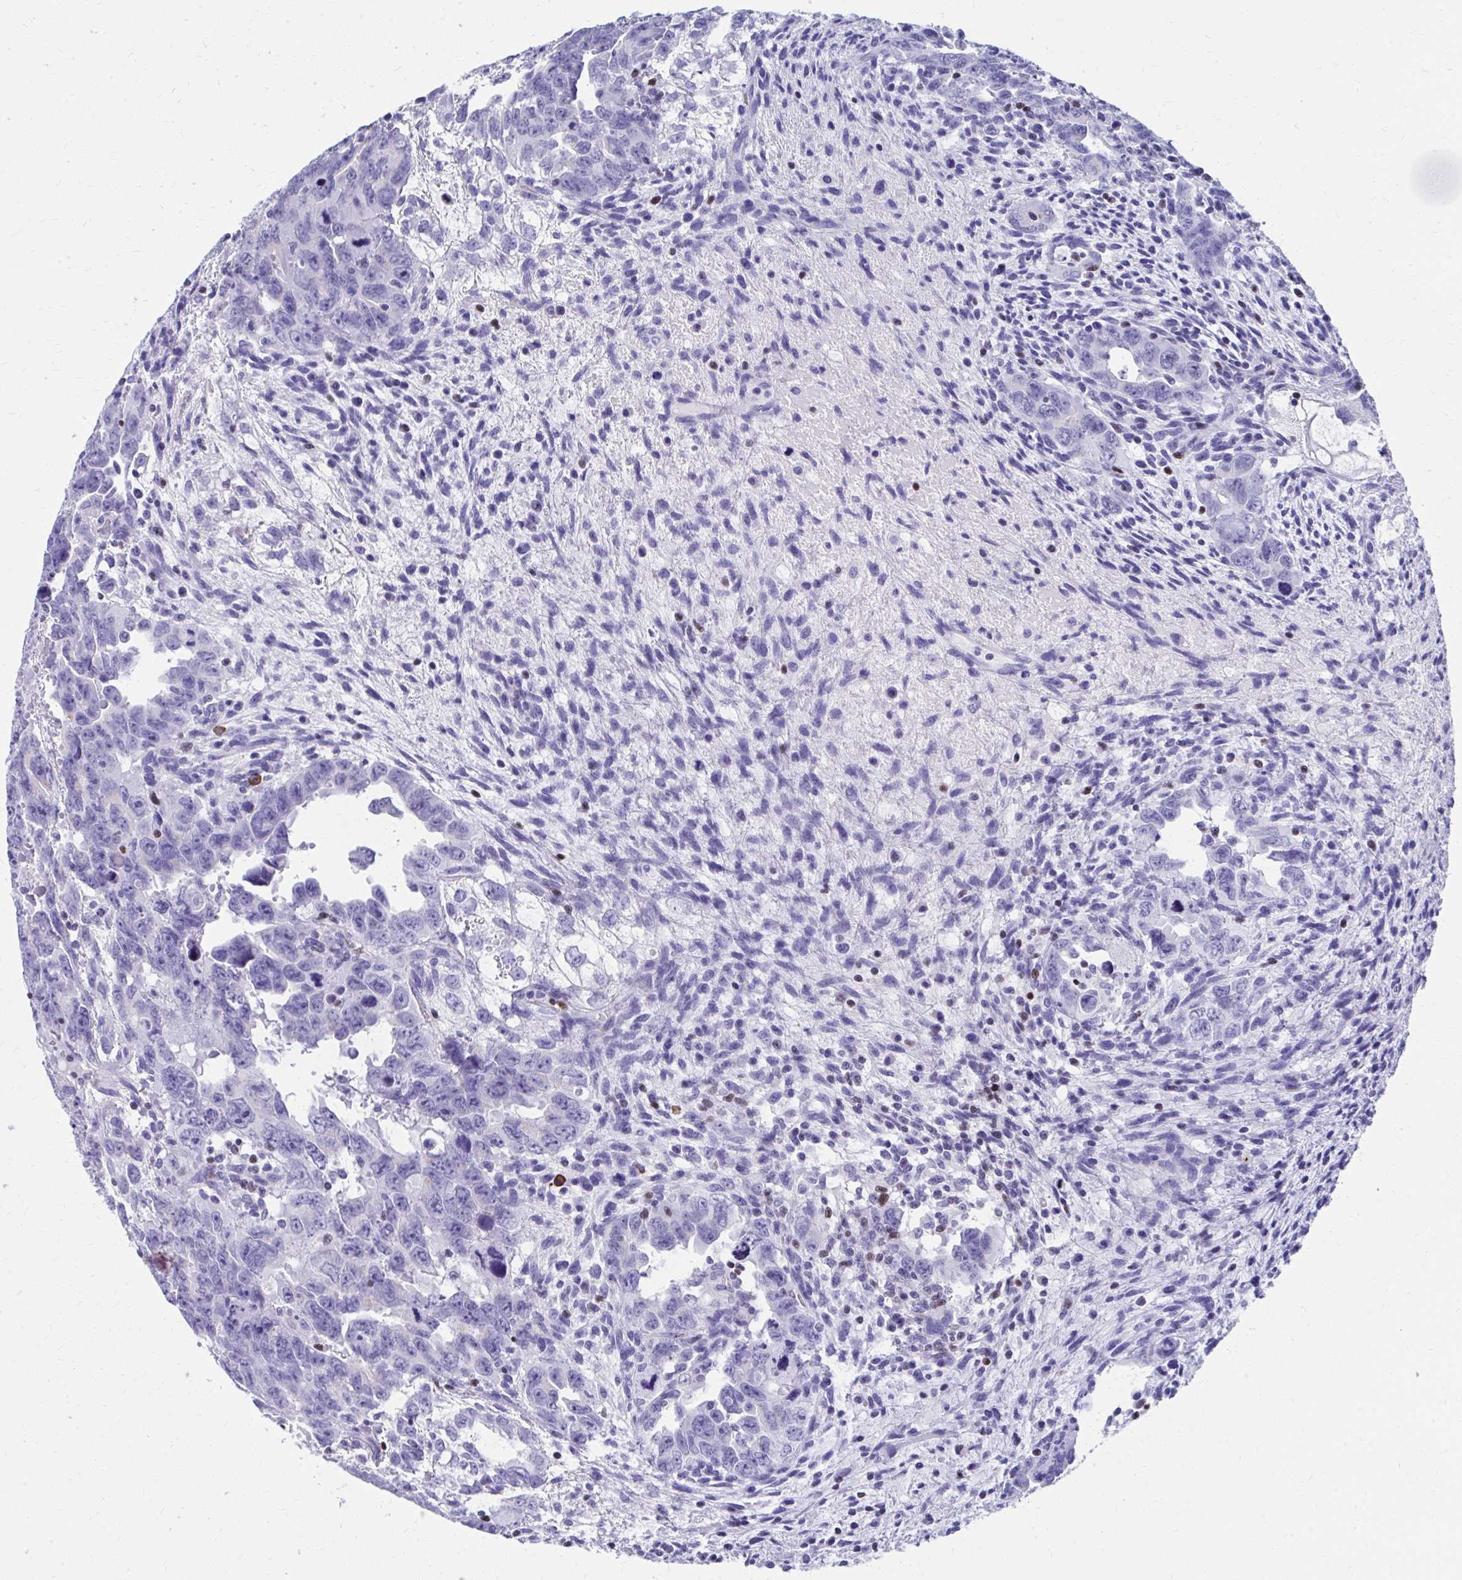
{"staining": {"intensity": "negative", "quantity": "none", "location": "none"}, "tissue": "testis cancer", "cell_type": "Tumor cells", "image_type": "cancer", "snomed": [{"axis": "morphology", "description": "Carcinoma, Embryonal, NOS"}, {"axis": "topography", "description": "Testis"}], "caption": "A high-resolution image shows immunohistochemistry staining of embryonal carcinoma (testis), which shows no significant positivity in tumor cells.", "gene": "RUNX3", "patient": {"sex": "male", "age": 24}}